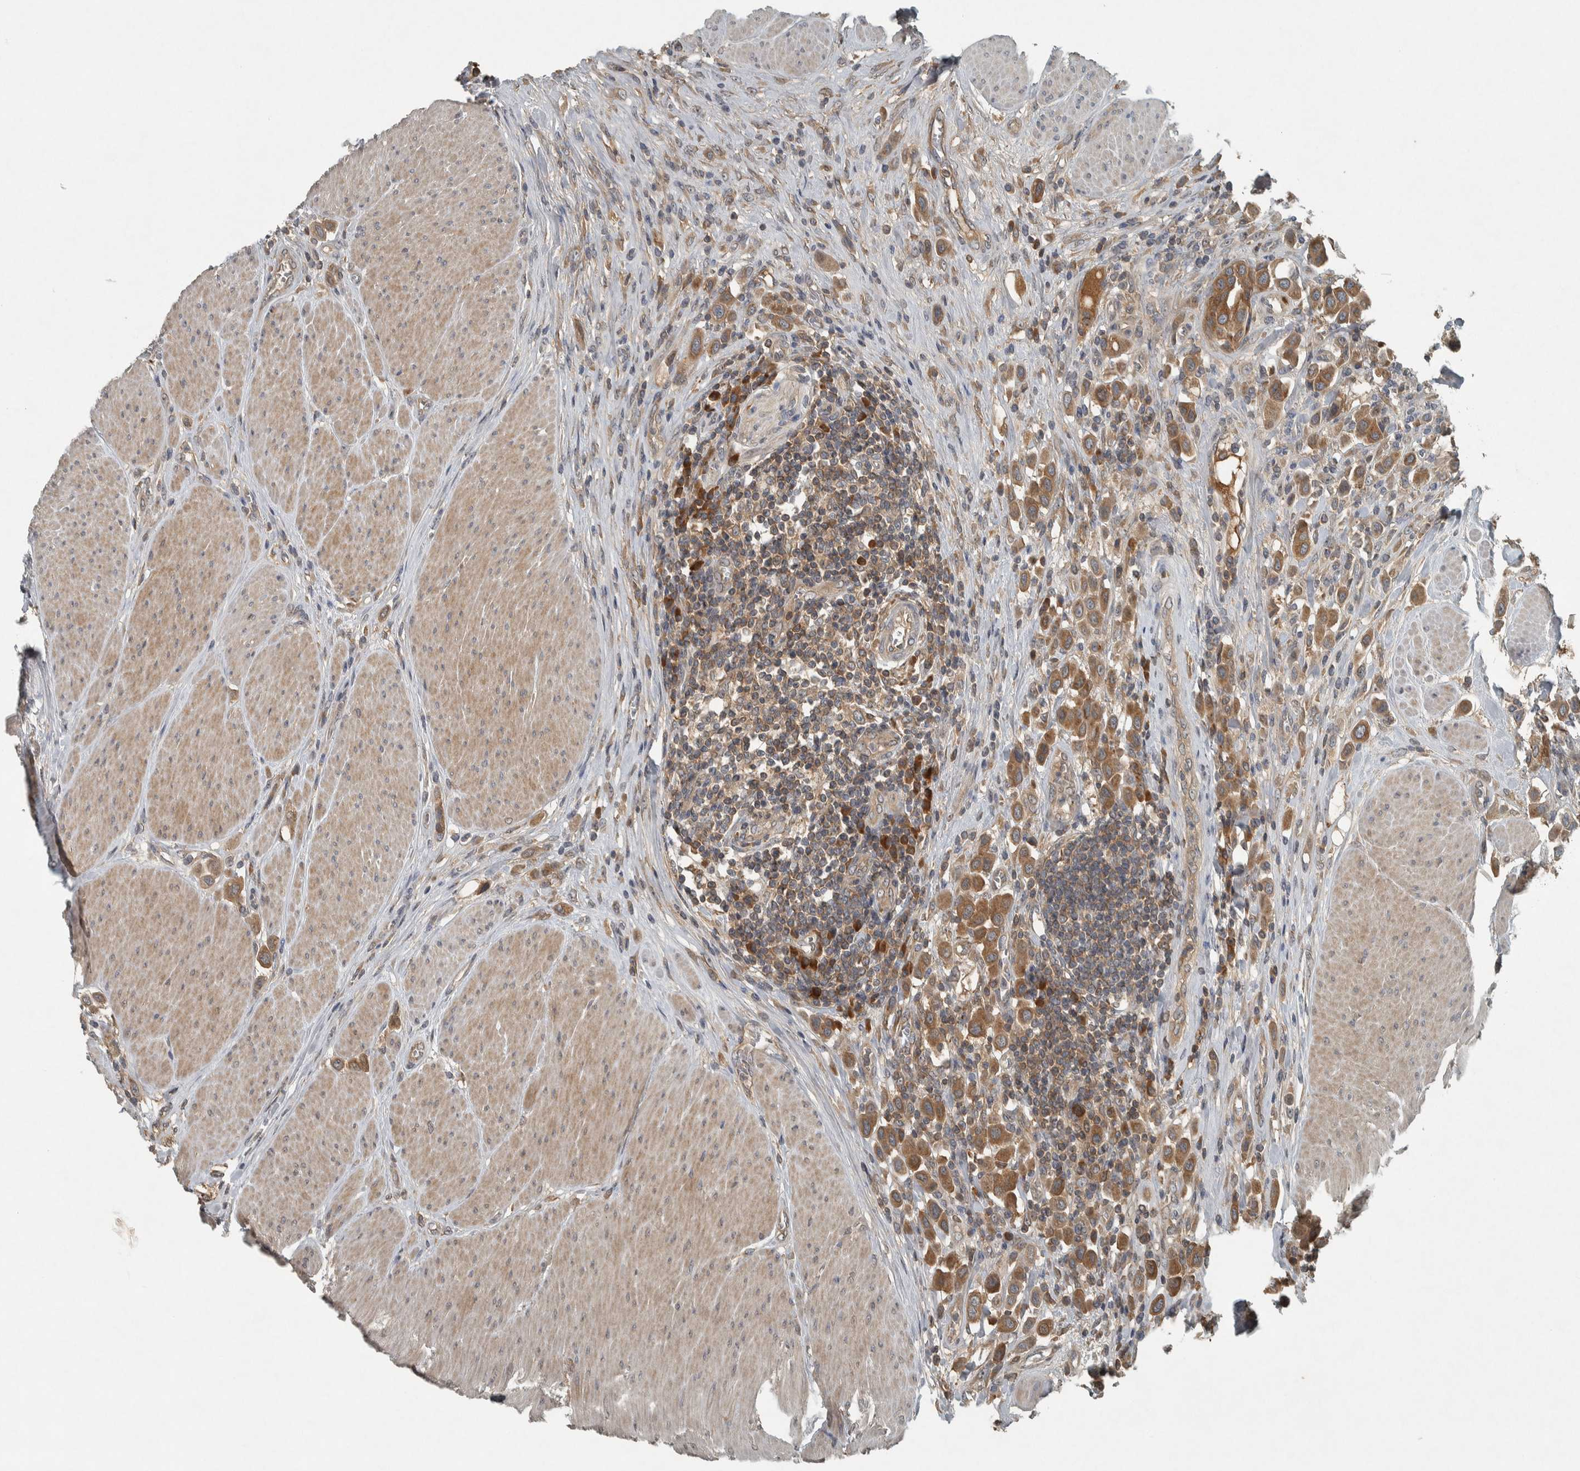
{"staining": {"intensity": "moderate", "quantity": ">75%", "location": "cytoplasmic/membranous"}, "tissue": "urothelial cancer", "cell_type": "Tumor cells", "image_type": "cancer", "snomed": [{"axis": "morphology", "description": "Urothelial carcinoma, High grade"}, {"axis": "topography", "description": "Urinary bladder"}], "caption": "Immunohistochemistry (IHC) micrograph of neoplastic tissue: urothelial cancer stained using IHC reveals medium levels of moderate protein expression localized specifically in the cytoplasmic/membranous of tumor cells, appearing as a cytoplasmic/membranous brown color.", "gene": "CLCN2", "patient": {"sex": "male", "age": 50}}